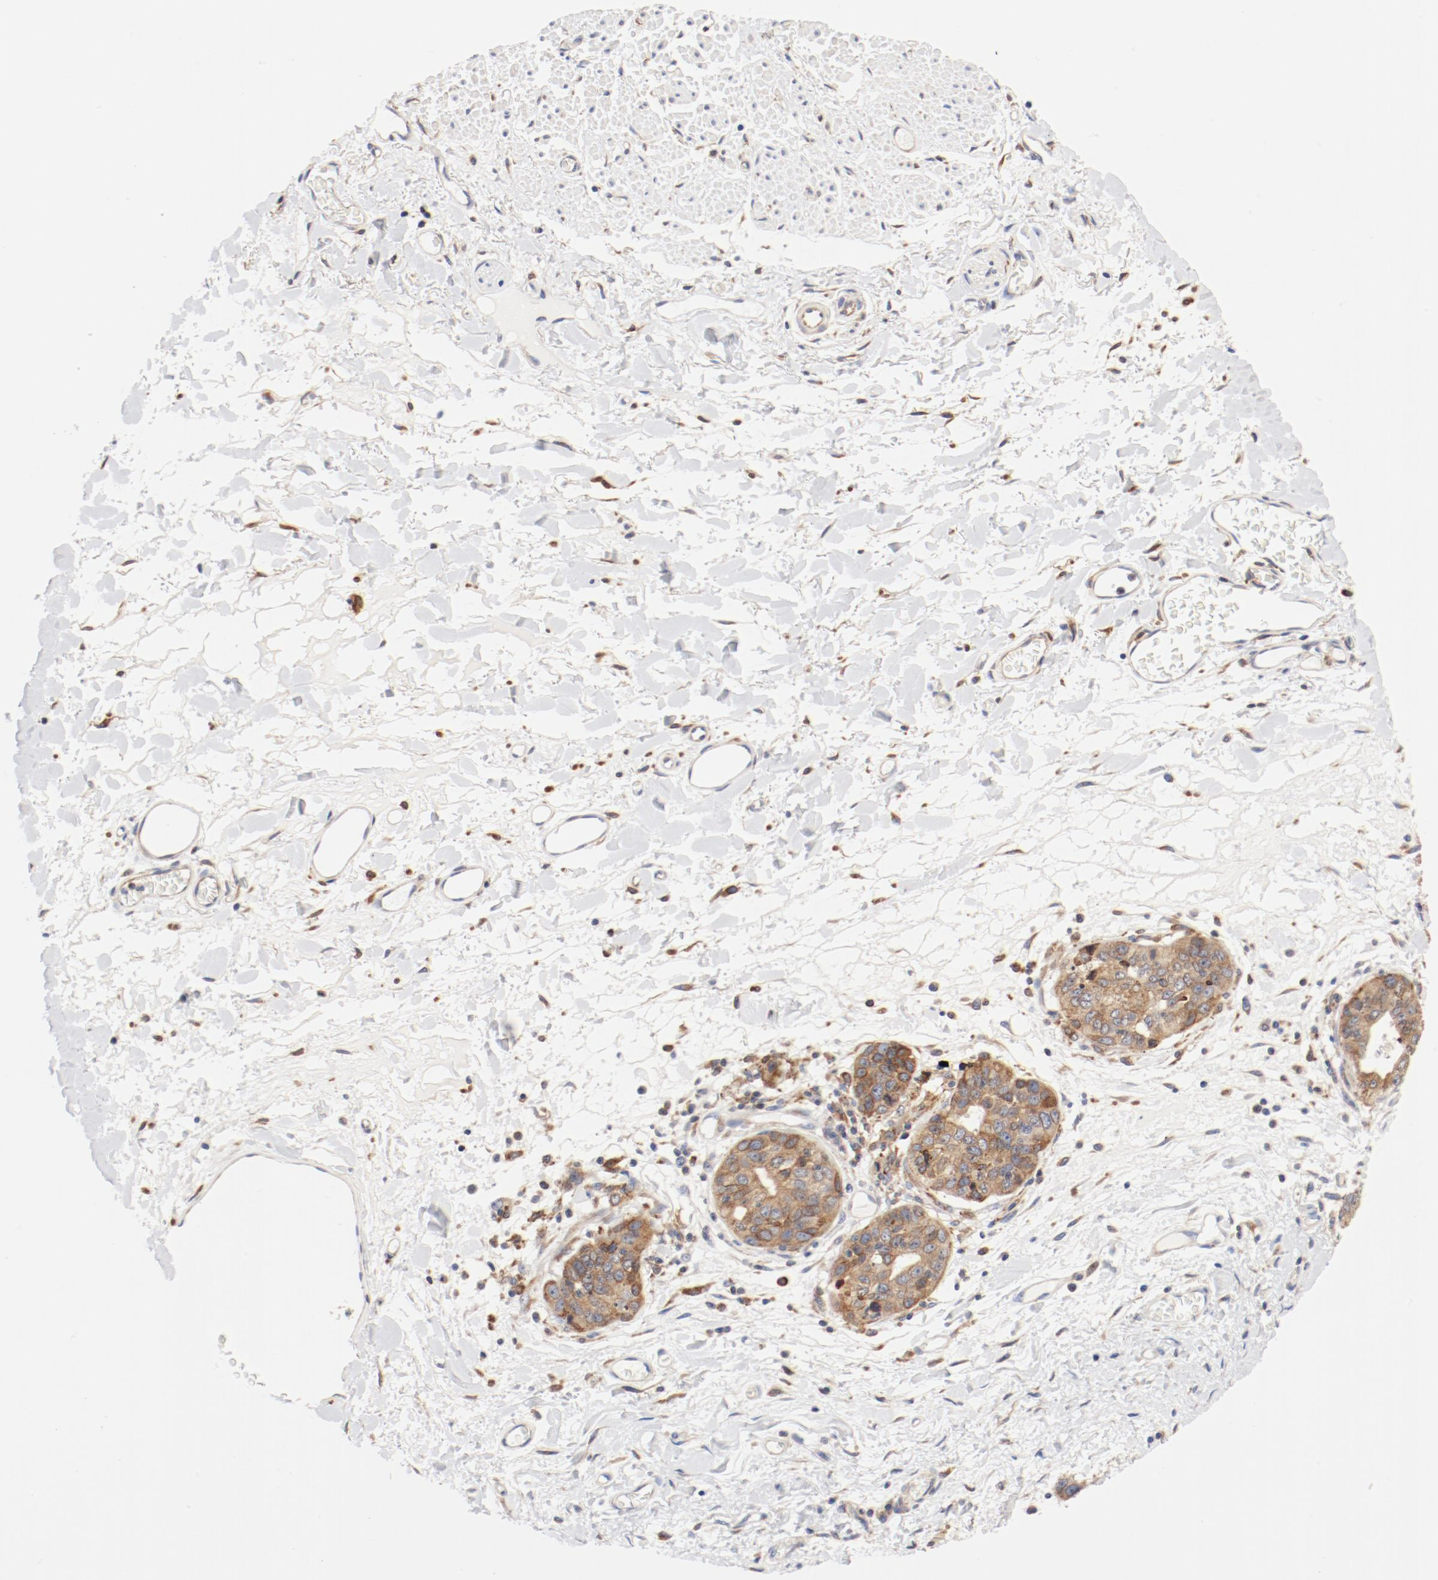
{"staining": {"intensity": "moderate", "quantity": ">75%", "location": "cytoplasmic/membranous"}, "tissue": "stomach cancer", "cell_type": "Tumor cells", "image_type": "cancer", "snomed": [{"axis": "morphology", "description": "Adenocarcinoma, NOS"}, {"axis": "topography", "description": "Esophagus"}, {"axis": "topography", "description": "Stomach"}], "caption": "Protein analysis of adenocarcinoma (stomach) tissue shows moderate cytoplasmic/membranous expression in approximately >75% of tumor cells.", "gene": "PDPK1", "patient": {"sex": "male", "age": 74}}